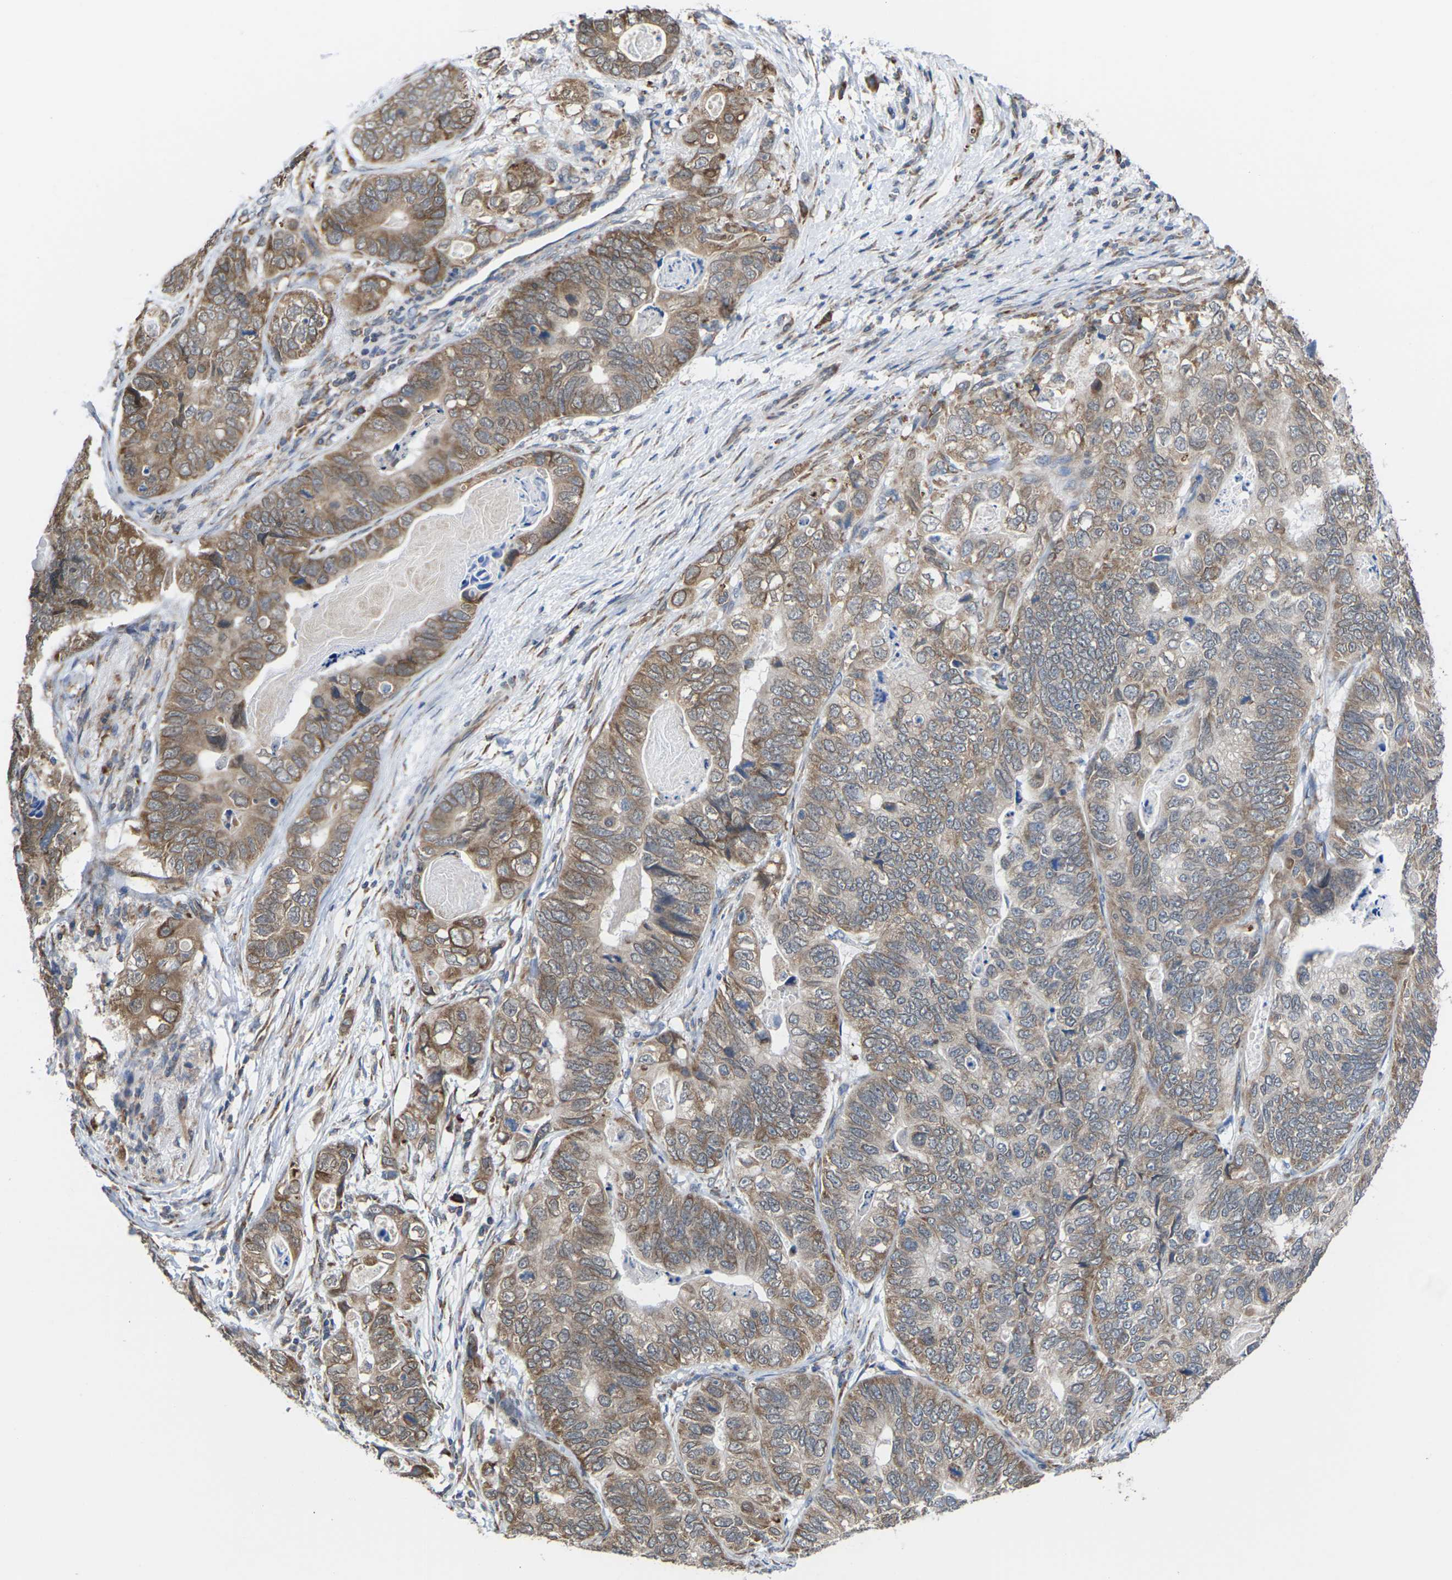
{"staining": {"intensity": "moderate", "quantity": ">75%", "location": "cytoplasmic/membranous"}, "tissue": "stomach cancer", "cell_type": "Tumor cells", "image_type": "cancer", "snomed": [{"axis": "morphology", "description": "Adenocarcinoma, NOS"}, {"axis": "topography", "description": "Stomach"}], "caption": "A high-resolution histopathology image shows IHC staining of stomach cancer, which shows moderate cytoplasmic/membranous positivity in approximately >75% of tumor cells. Immunohistochemistry stains the protein in brown and the nuclei are stained blue.", "gene": "PDZK1IP1", "patient": {"sex": "female", "age": 89}}